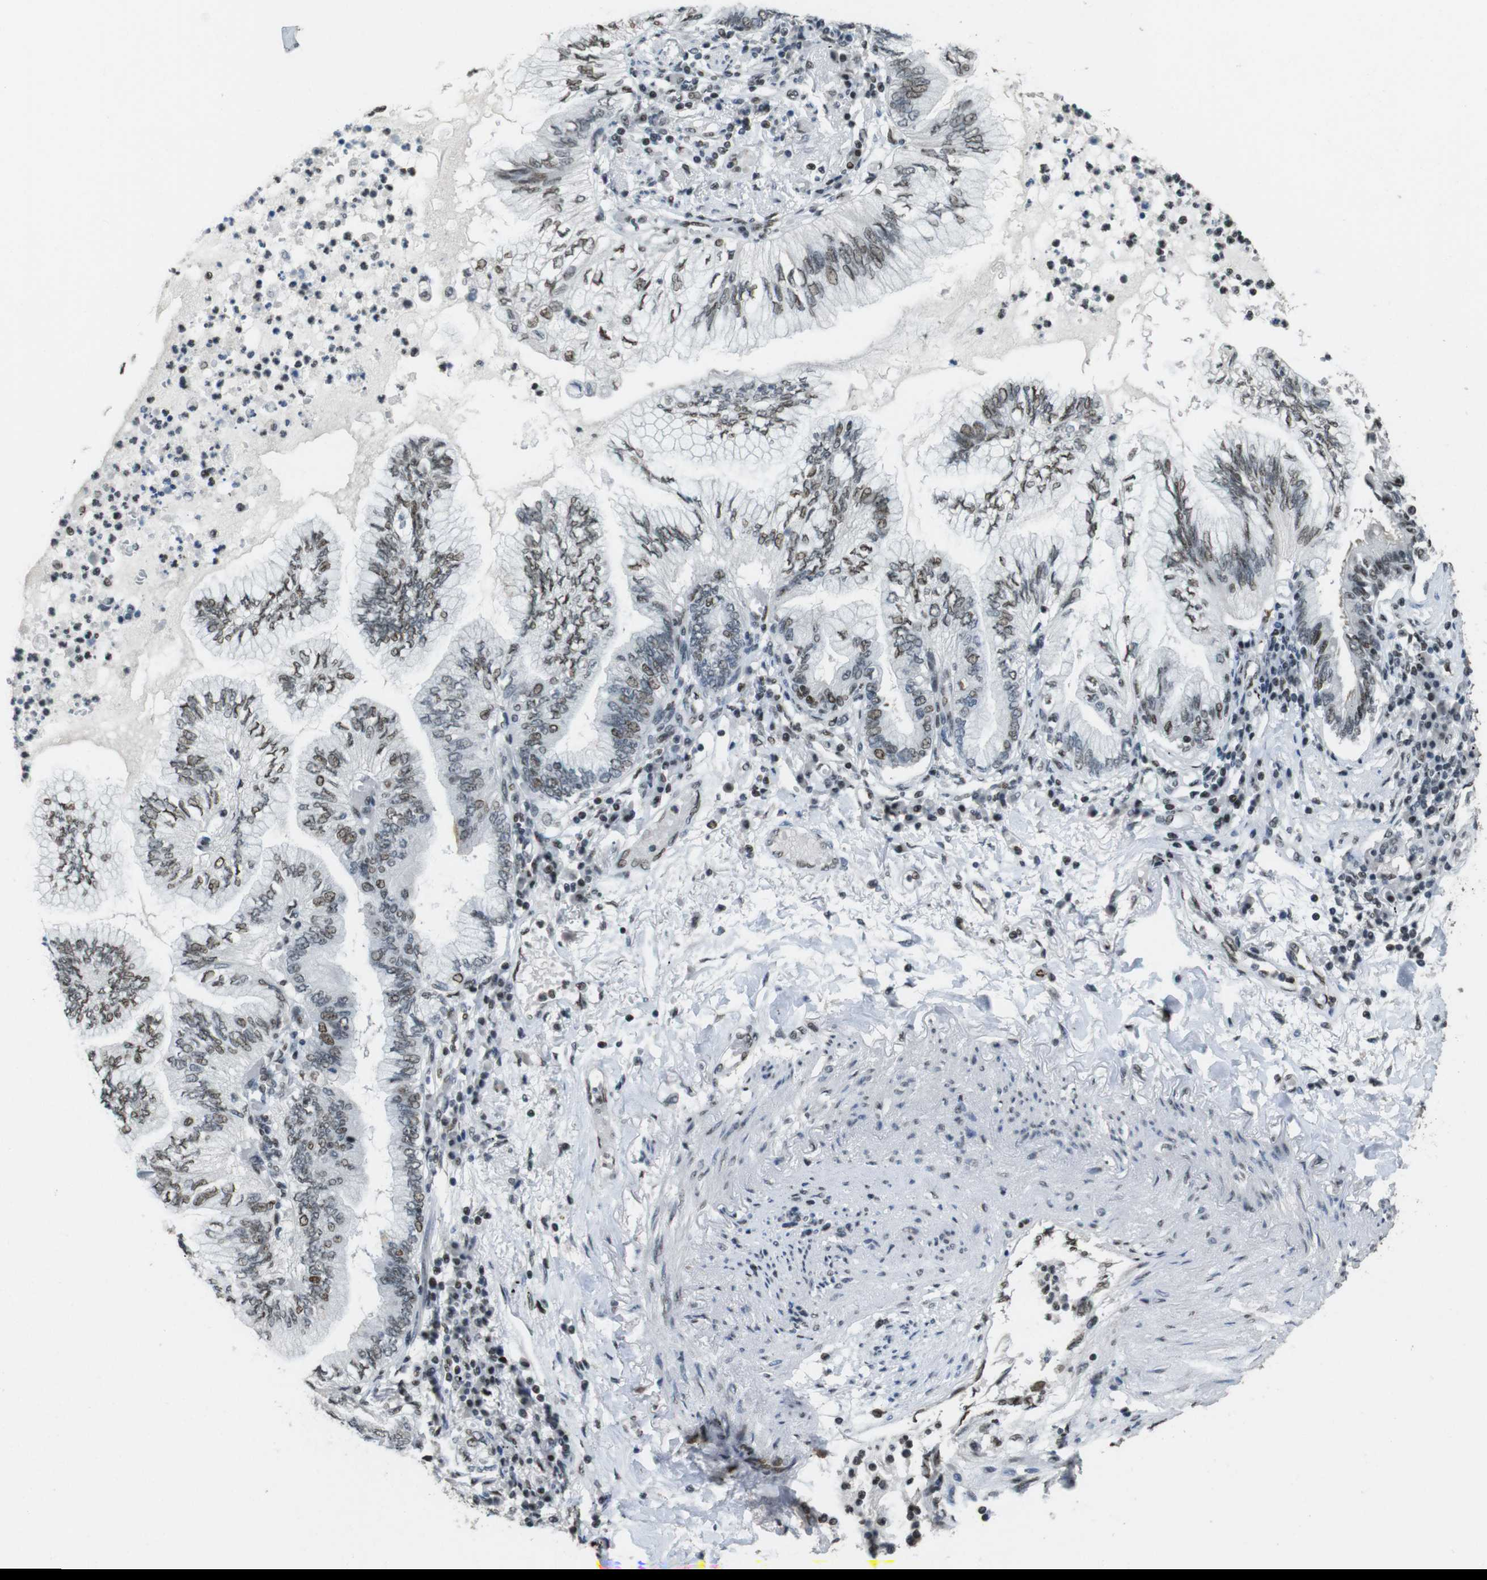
{"staining": {"intensity": "weak", "quantity": "25%-75%", "location": "nuclear"}, "tissue": "lung cancer", "cell_type": "Tumor cells", "image_type": "cancer", "snomed": [{"axis": "morphology", "description": "Normal tissue, NOS"}, {"axis": "morphology", "description": "Adenocarcinoma, NOS"}, {"axis": "topography", "description": "Bronchus"}, {"axis": "topography", "description": "Lung"}], "caption": "Approximately 25%-75% of tumor cells in human adenocarcinoma (lung) demonstrate weak nuclear protein positivity as visualized by brown immunohistochemical staining.", "gene": "CSNK2B", "patient": {"sex": "female", "age": 70}}